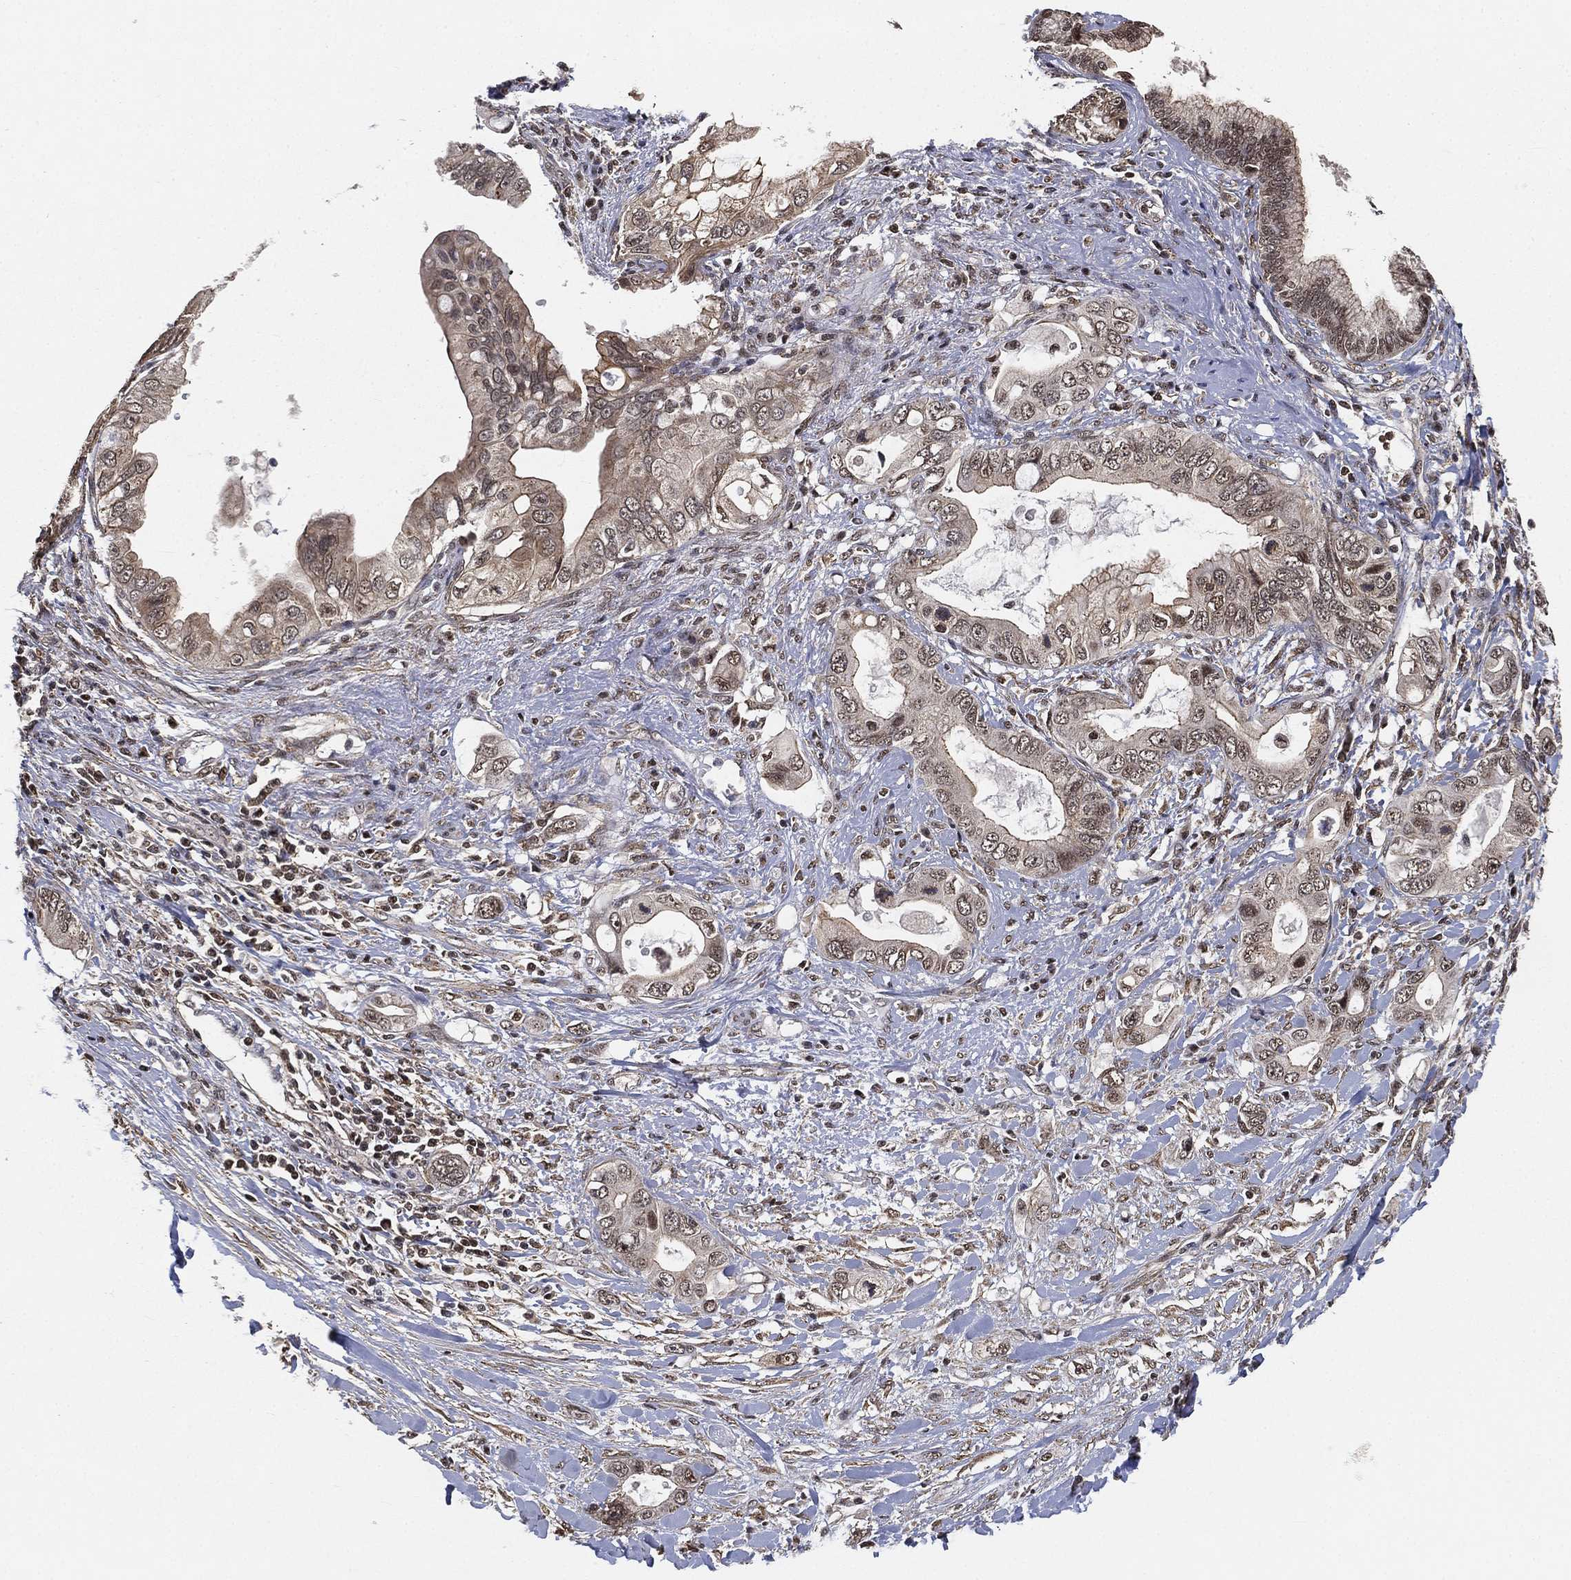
{"staining": {"intensity": "moderate", "quantity": "25%-75%", "location": "cytoplasmic/membranous,nuclear"}, "tissue": "pancreatic cancer", "cell_type": "Tumor cells", "image_type": "cancer", "snomed": [{"axis": "morphology", "description": "Adenocarcinoma, NOS"}, {"axis": "topography", "description": "Pancreas"}], "caption": "Pancreatic adenocarcinoma stained for a protein shows moderate cytoplasmic/membranous and nuclear positivity in tumor cells. Nuclei are stained in blue.", "gene": "RSRC2", "patient": {"sex": "female", "age": 56}}